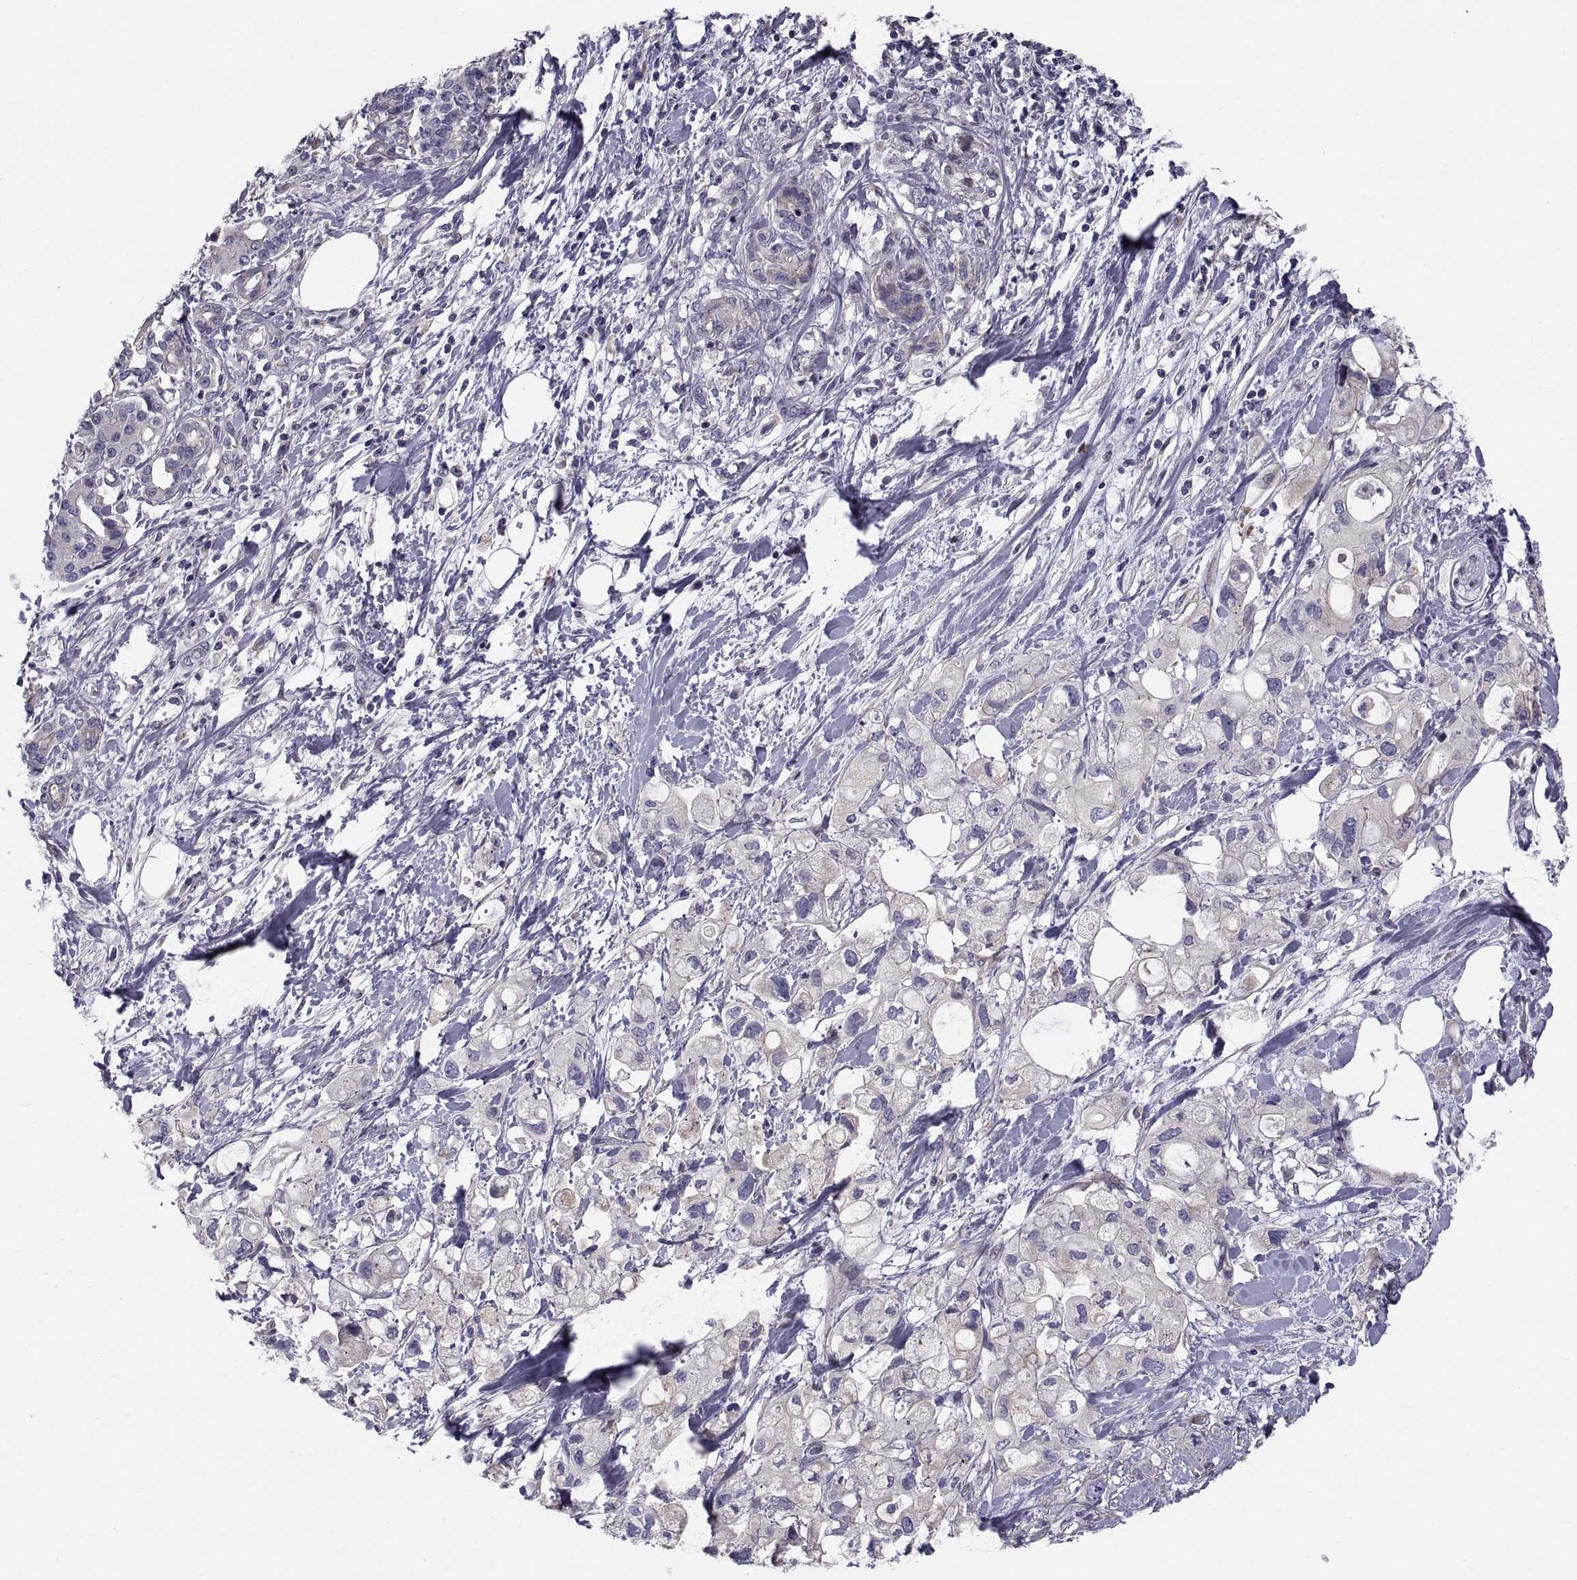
{"staining": {"intensity": "moderate", "quantity": "<25%", "location": "cytoplasmic/membranous"}, "tissue": "pancreatic cancer", "cell_type": "Tumor cells", "image_type": "cancer", "snomed": [{"axis": "morphology", "description": "Adenocarcinoma, NOS"}, {"axis": "topography", "description": "Pancreas"}], "caption": "A micrograph showing moderate cytoplasmic/membranous staining in approximately <25% of tumor cells in pancreatic cancer, as visualized by brown immunohistochemical staining.", "gene": "ANO1", "patient": {"sex": "female", "age": 56}}